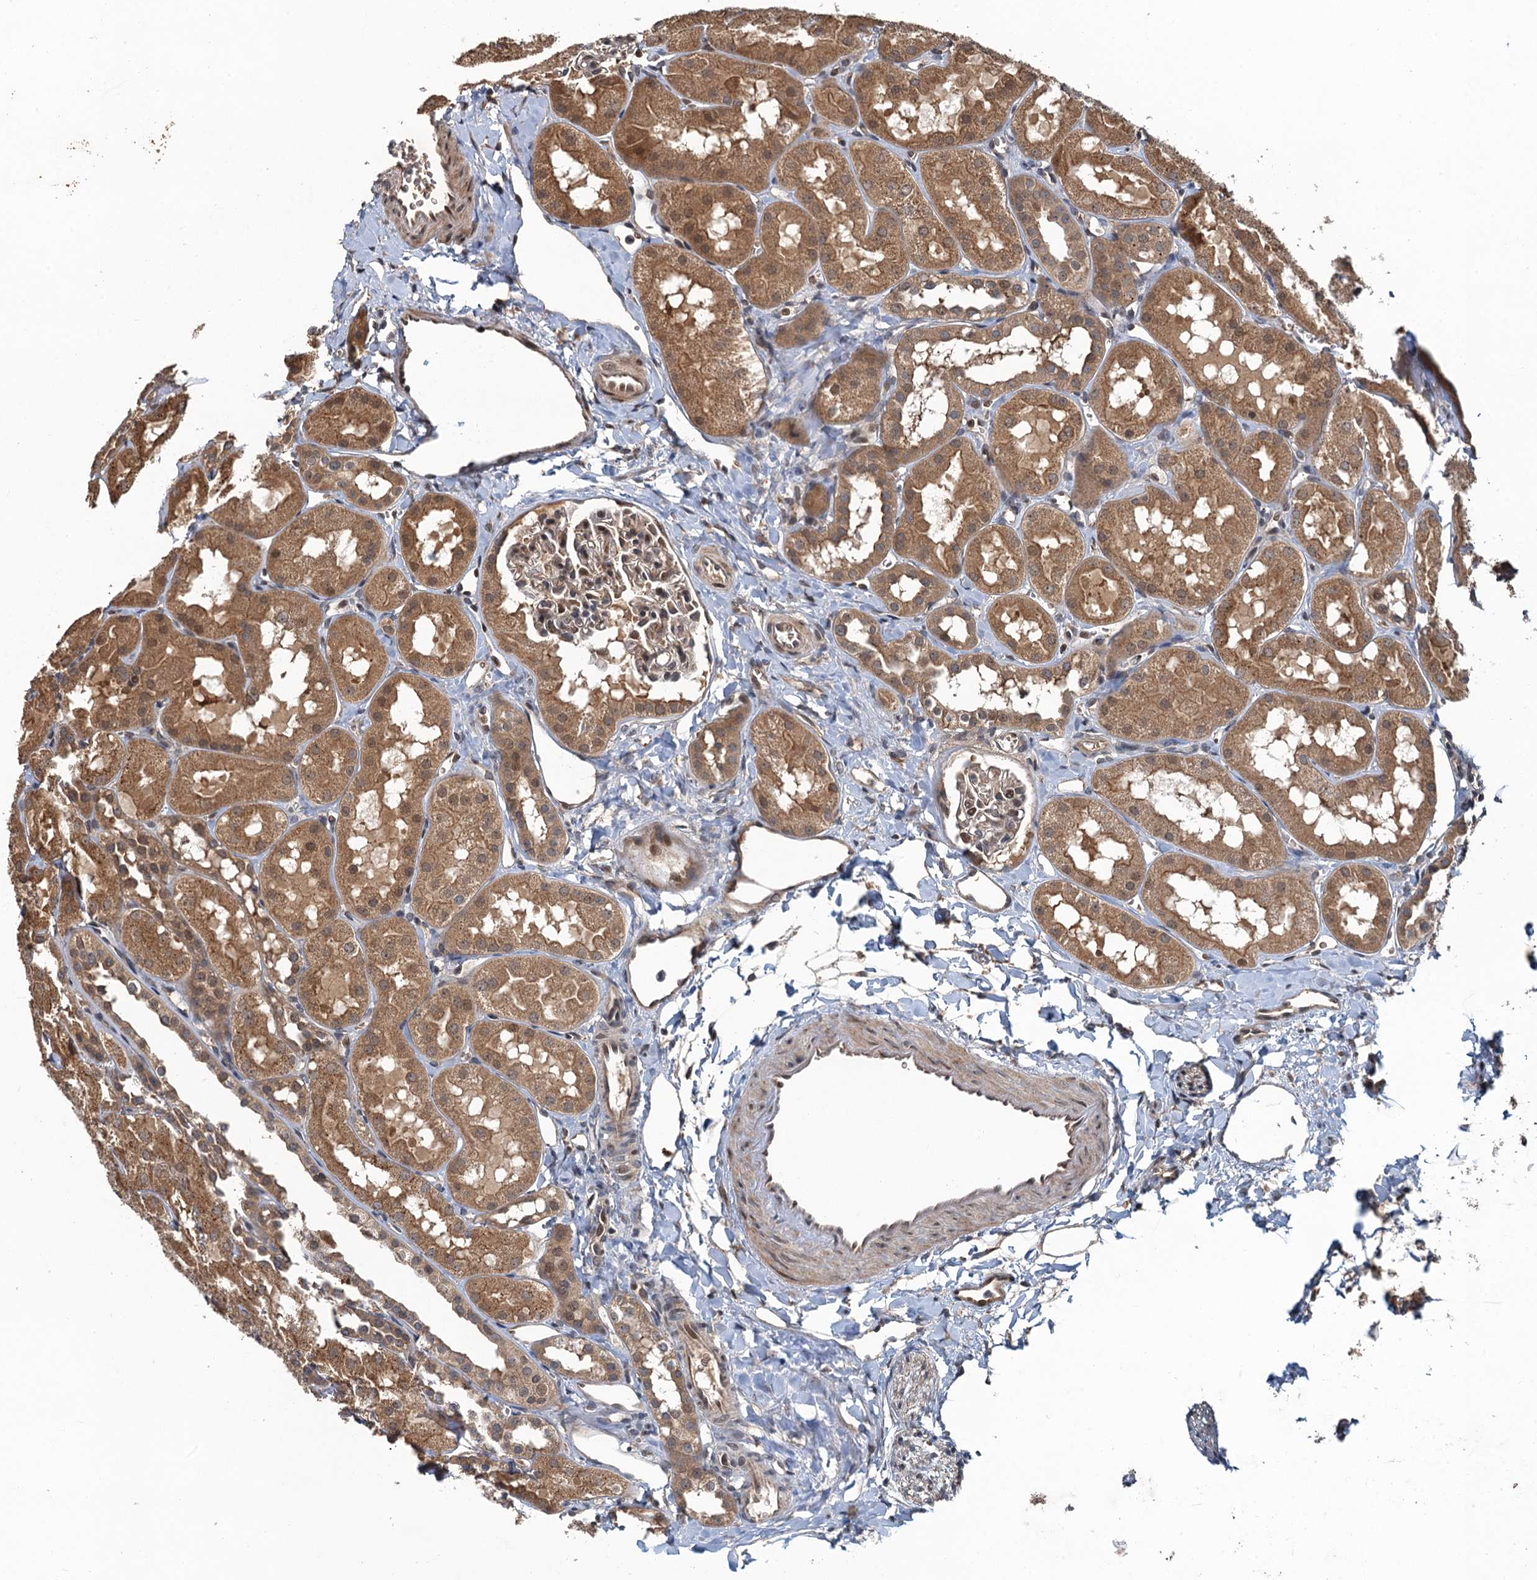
{"staining": {"intensity": "moderate", "quantity": "<25%", "location": "cytoplasmic/membranous"}, "tissue": "kidney", "cell_type": "Cells in glomeruli", "image_type": "normal", "snomed": [{"axis": "morphology", "description": "Normal tissue, NOS"}, {"axis": "topography", "description": "Kidney"}, {"axis": "topography", "description": "Urinary bladder"}], "caption": "Immunohistochemistry micrograph of unremarkable kidney stained for a protein (brown), which shows low levels of moderate cytoplasmic/membranous staining in about <25% of cells in glomeruli.", "gene": "SNX32", "patient": {"sex": "male", "age": 16}}